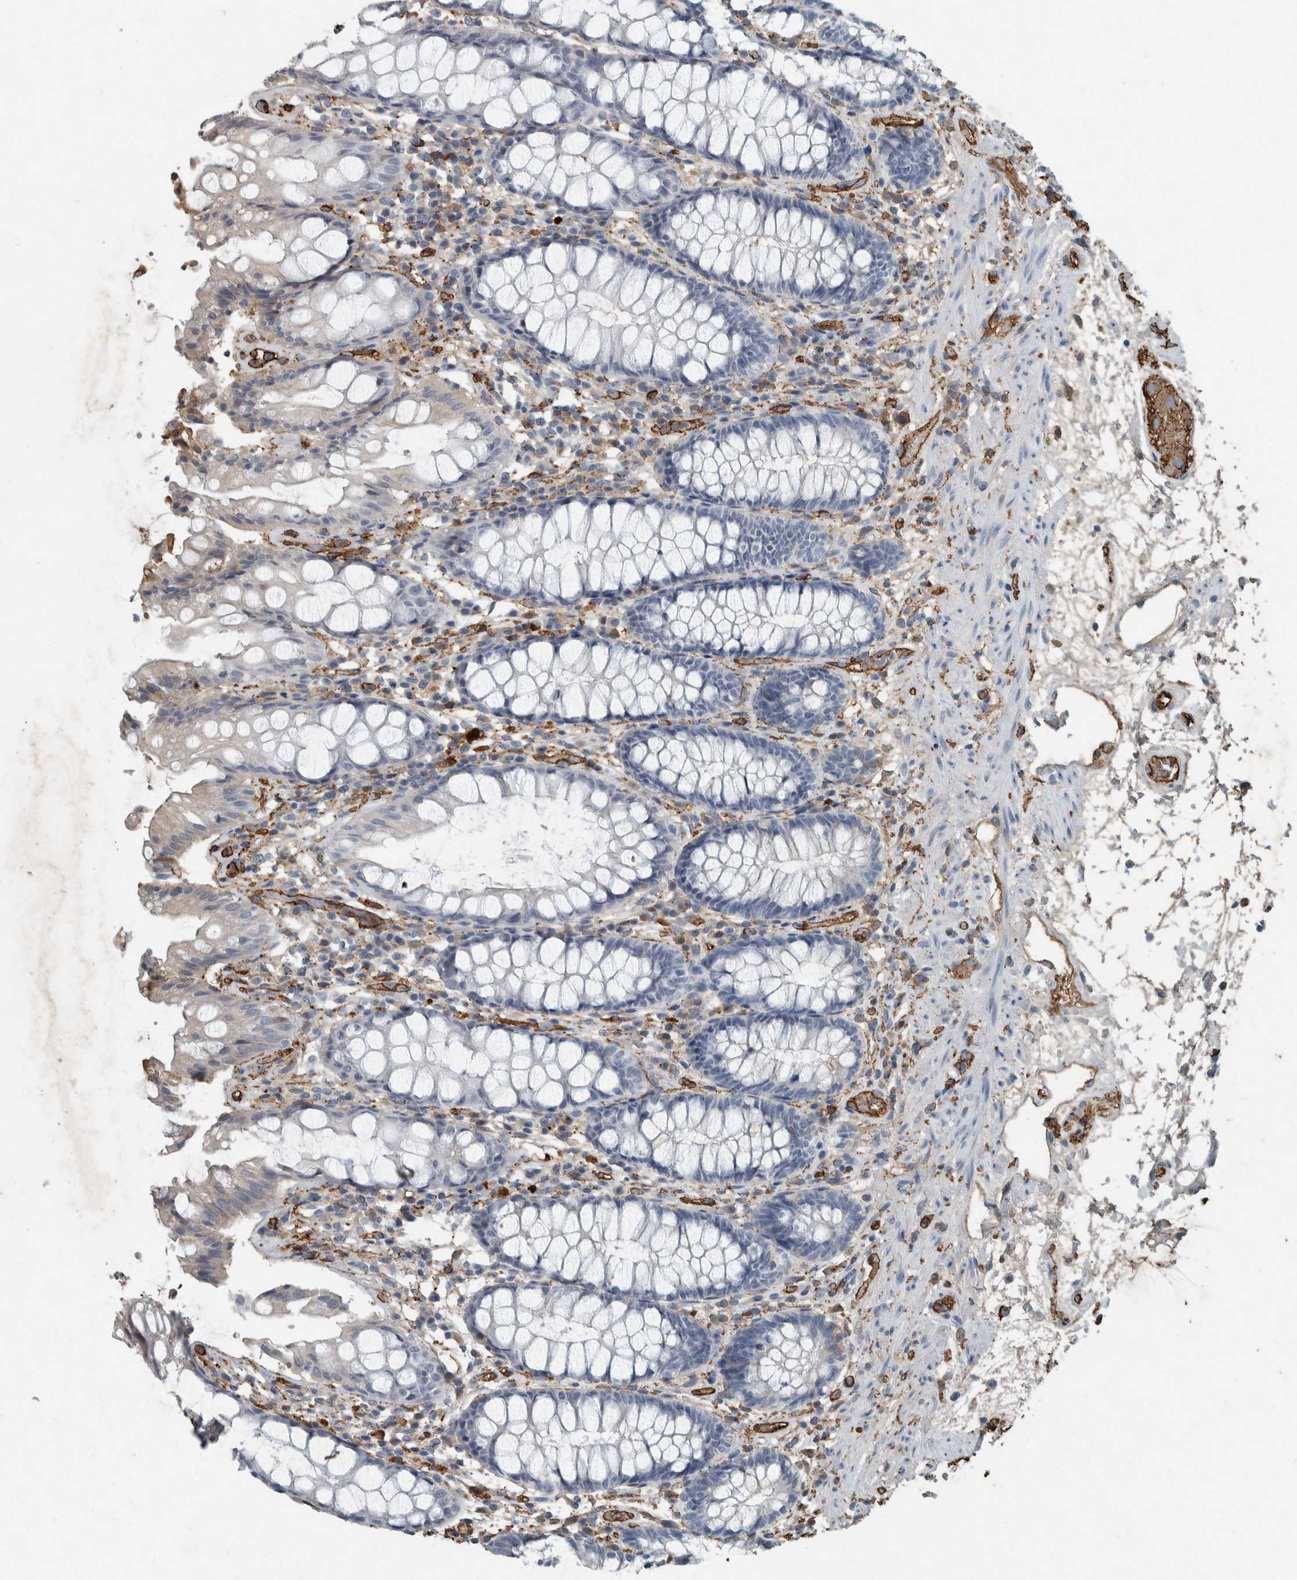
{"staining": {"intensity": "weak", "quantity": "<25%", "location": "cytoplasmic/membranous"}, "tissue": "rectum", "cell_type": "Glandular cells", "image_type": "normal", "snomed": [{"axis": "morphology", "description": "Normal tissue, NOS"}, {"axis": "topography", "description": "Rectum"}], "caption": "A histopathology image of rectum stained for a protein shows no brown staining in glandular cells.", "gene": "LBP", "patient": {"sex": "male", "age": 64}}